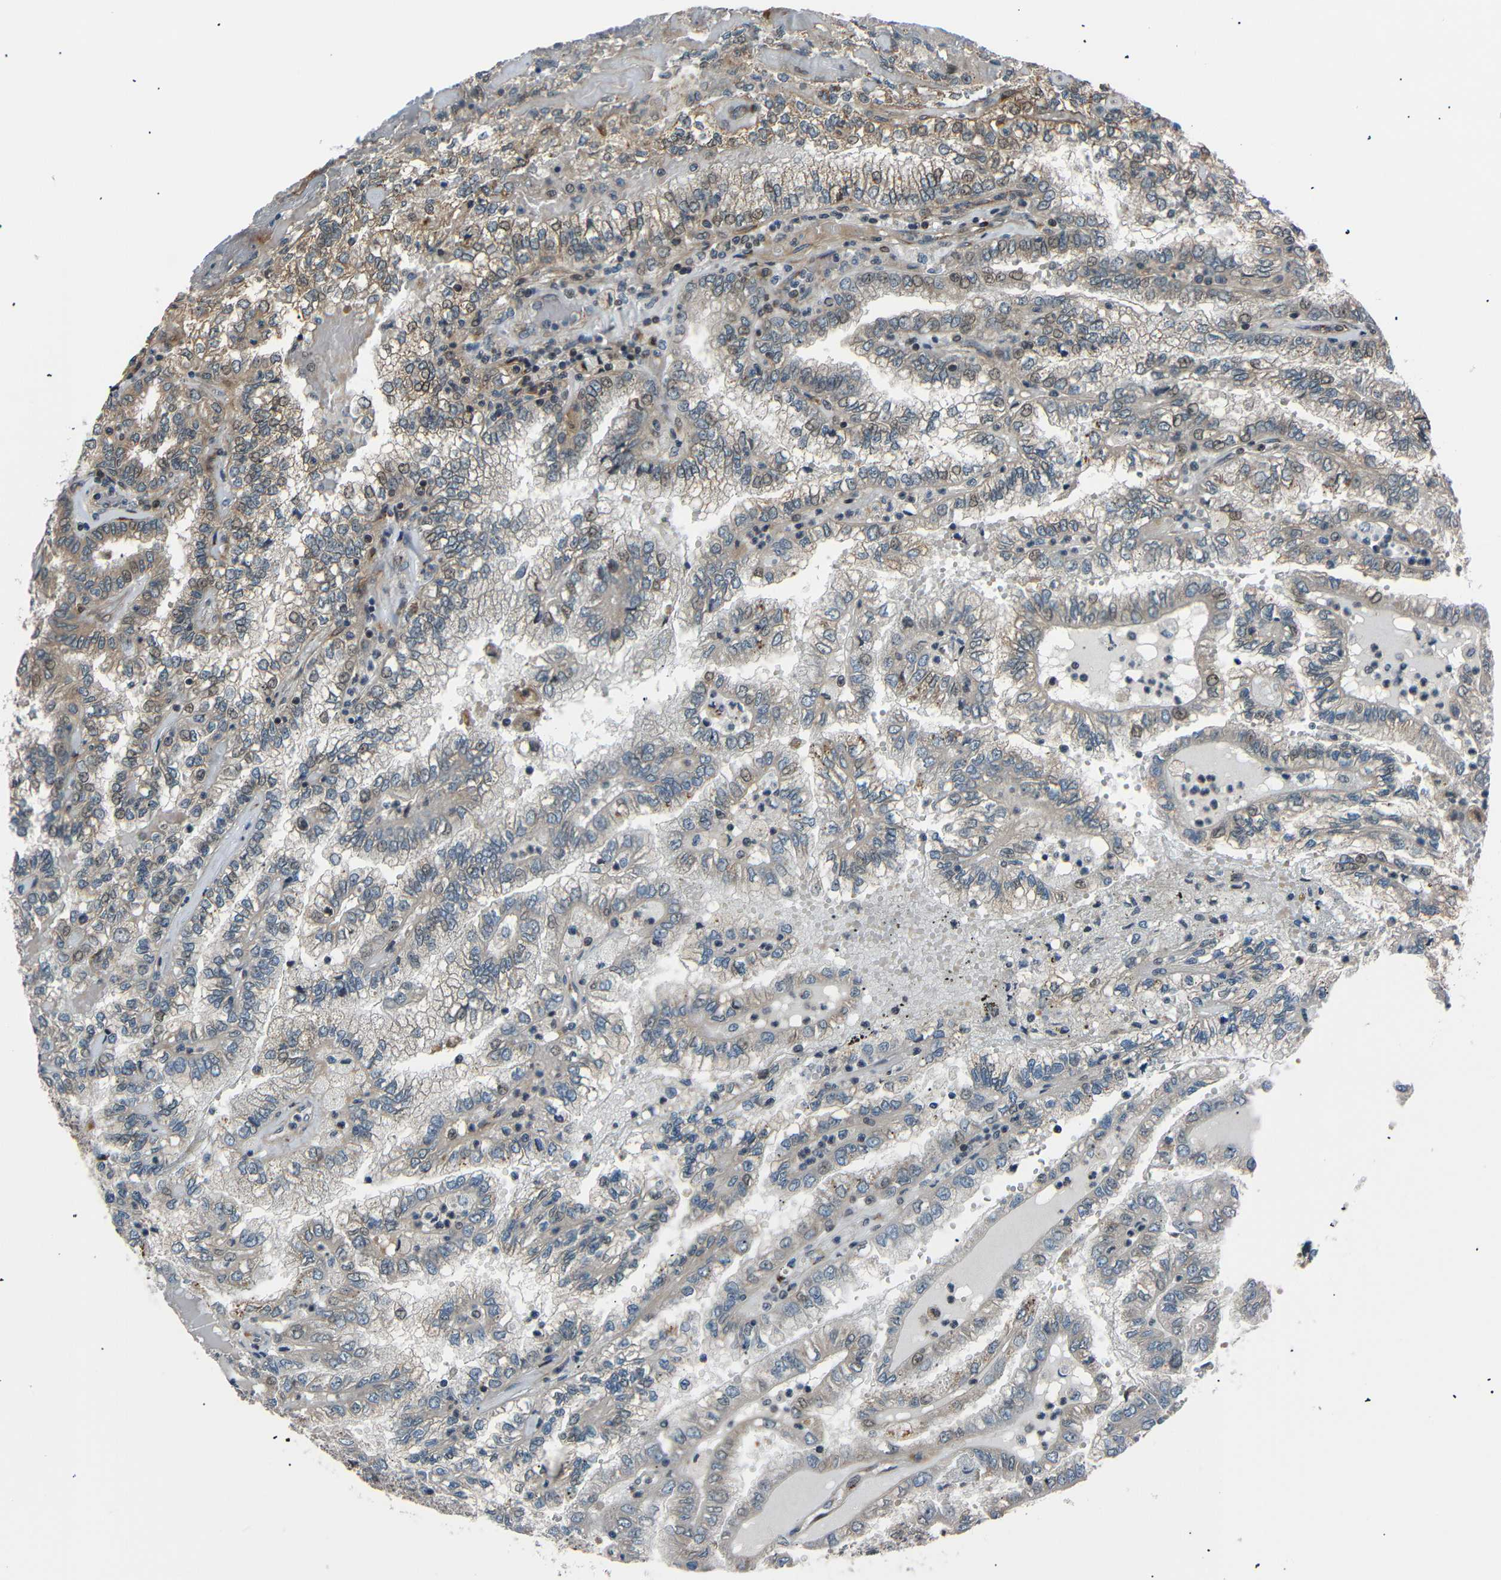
{"staining": {"intensity": "weak", "quantity": ">75%", "location": "cytoplasmic/membranous,nuclear"}, "tissue": "renal cancer", "cell_type": "Tumor cells", "image_type": "cancer", "snomed": [{"axis": "morphology", "description": "Inflammation, NOS"}, {"axis": "morphology", "description": "Adenocarcinoma, NOS"}, {"axis": "topography", "description": "Kidney"}], "caption": "An immunohistochemistry image of neoplastic tissue is shown. Protein staining in brown shows weak cytoplasmic/membranous and nuclear positivity in adenocarcinoma (renal) within tumor cells.", "gene": "AKAP9", "patient": {"sex": "male", "age": 68}}